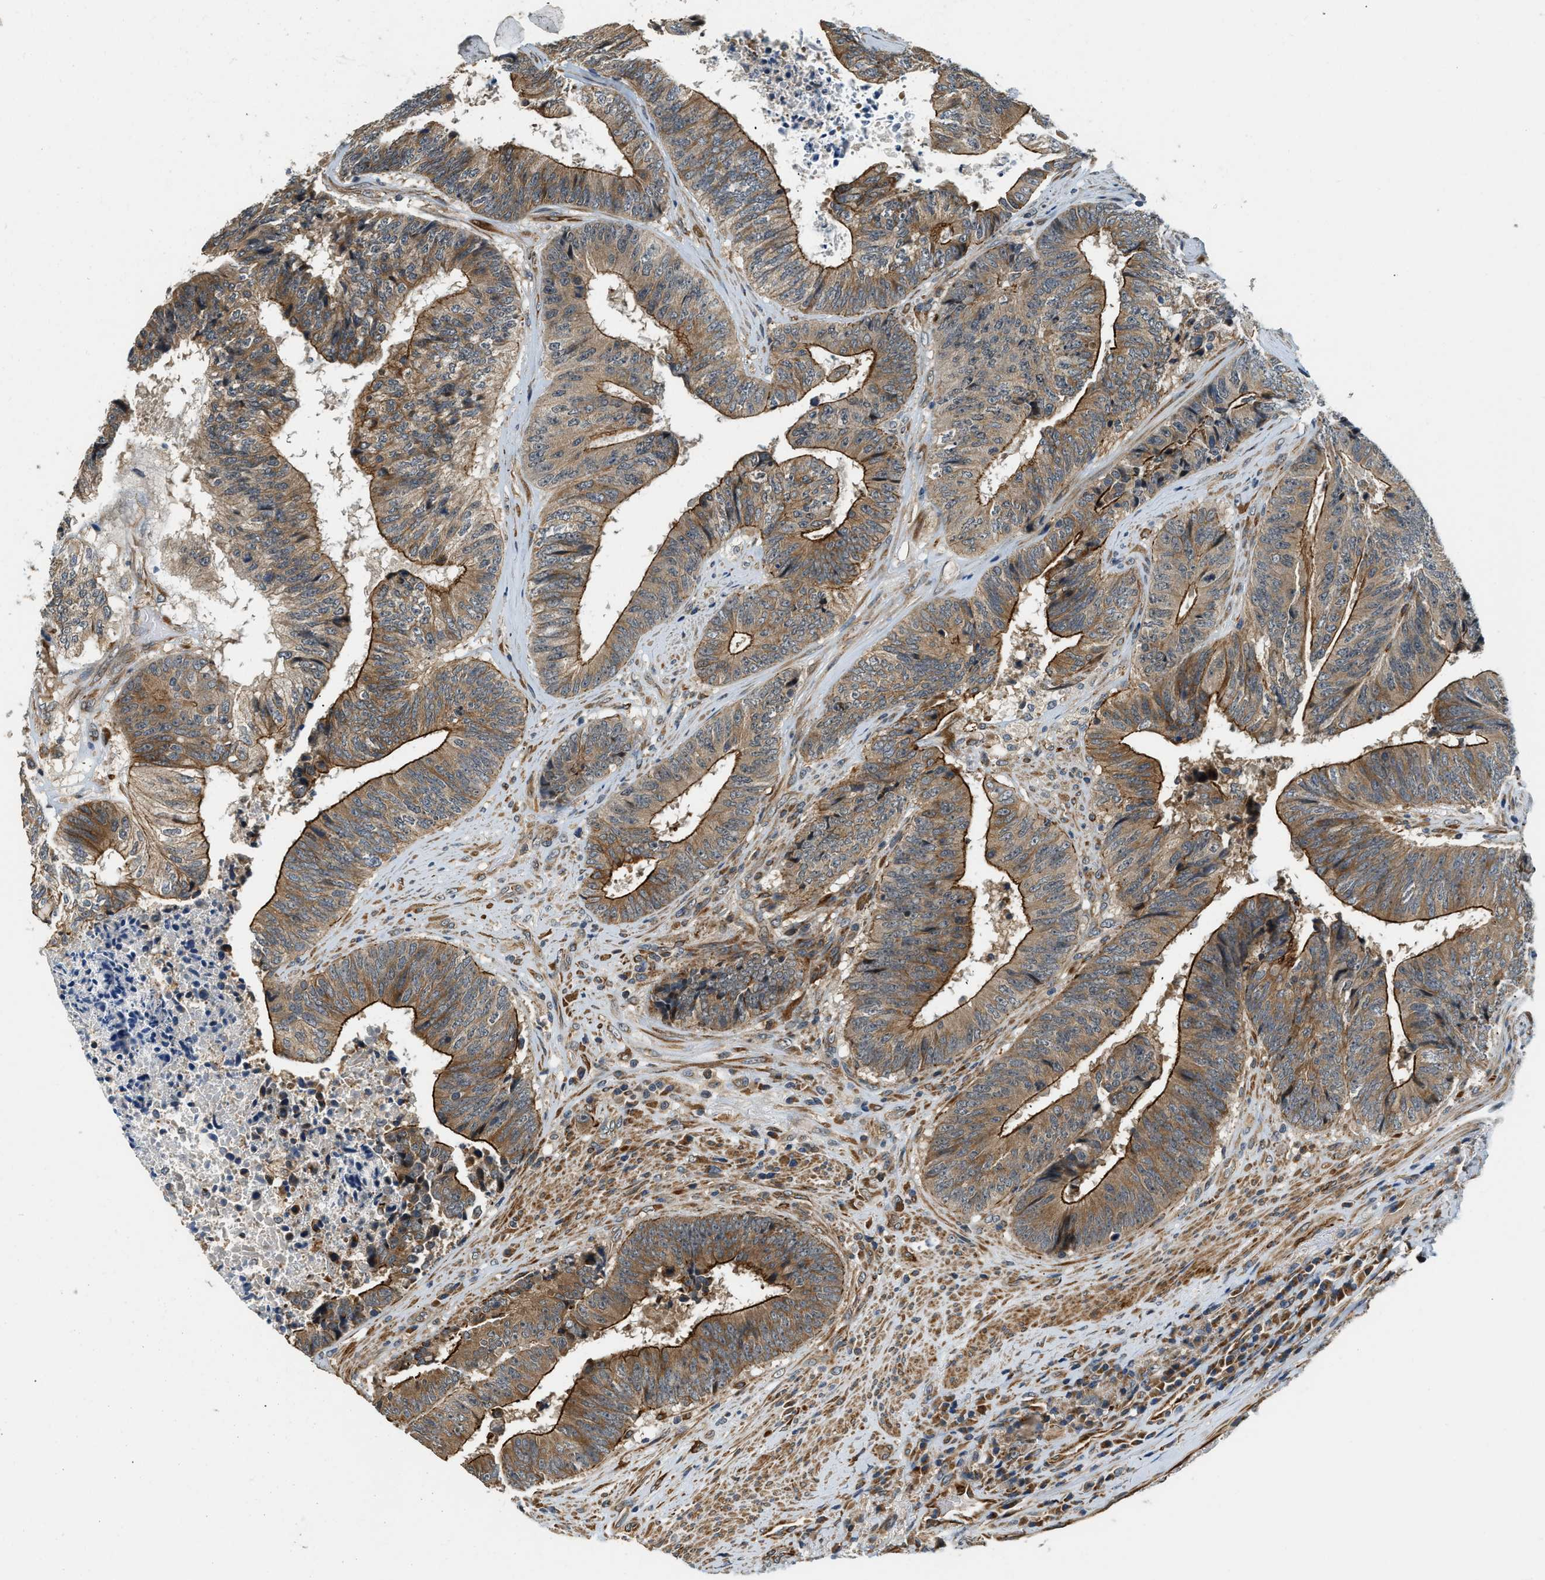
{"staining": {"intensity": "strong", "quantity": ">75%", "location": "cytoplasmic/membranous"}, "tissue": "colorectal cancer", "cell_type": "Tumor cells", "image_type": "cancer", "snomed": [{"axis": "morphology", "description": "Adenocarcinoma, NOS"}, {"axis": "topography", "description": "Rectum"}], "caption": "Human colorectal adenocarcinoma stained for a protein (brown) reveals strong cytoplasmic/membranous positive expression in approximately >75% of tumor cells.", "gene": "ALOX12", "patient": {"sex": "male", "age": 72}}